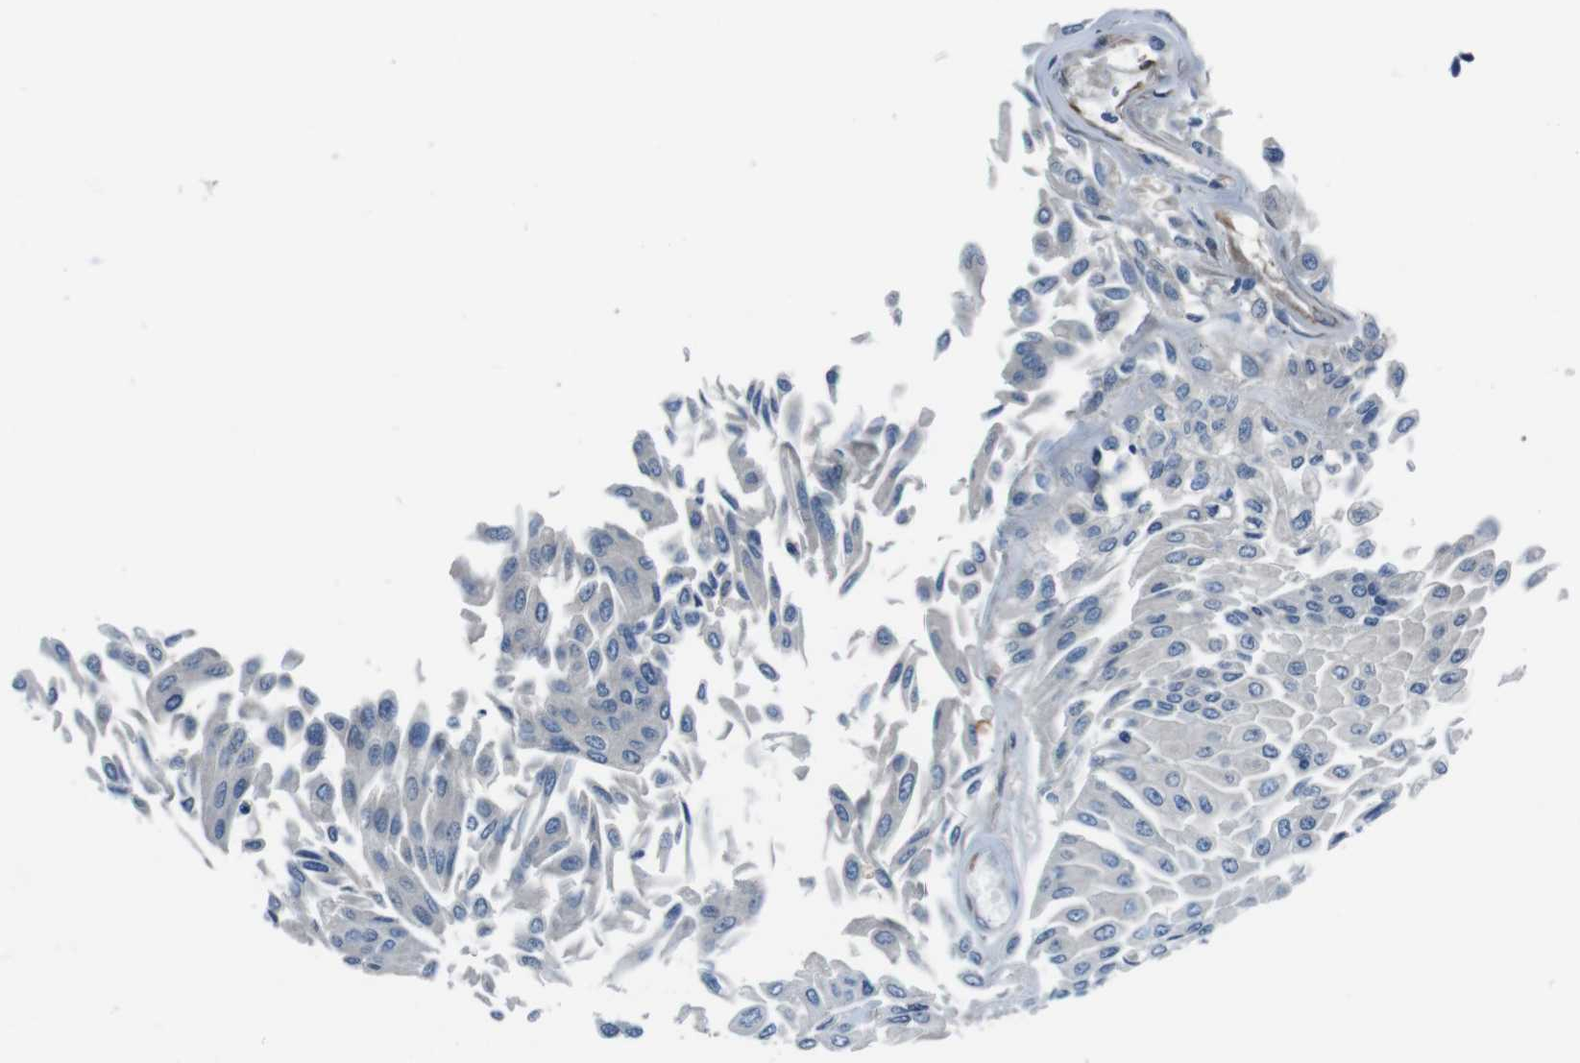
{"staining": {"intensity": "negative", "quantity": "none", "location": "none"}, "tissue": "urothelial cancer", "cell_type": "Tumor cells", "image_type": "cancer", "snomed": [{"axis": "morphology", "description": "Urothelial carcinoma, Low grade"}, {"axis": "topography", "description": "Urinary bladder"}], "caption": "Protein analysis of urothelial carcinoma (low-grade) shows no significant positivity in tumor cells. (Immunohistochemistry (ihc), brightfield microscopy, high magnification).", "gene": "LRRC49", "patient": {"sex": "male", "age": 67}}